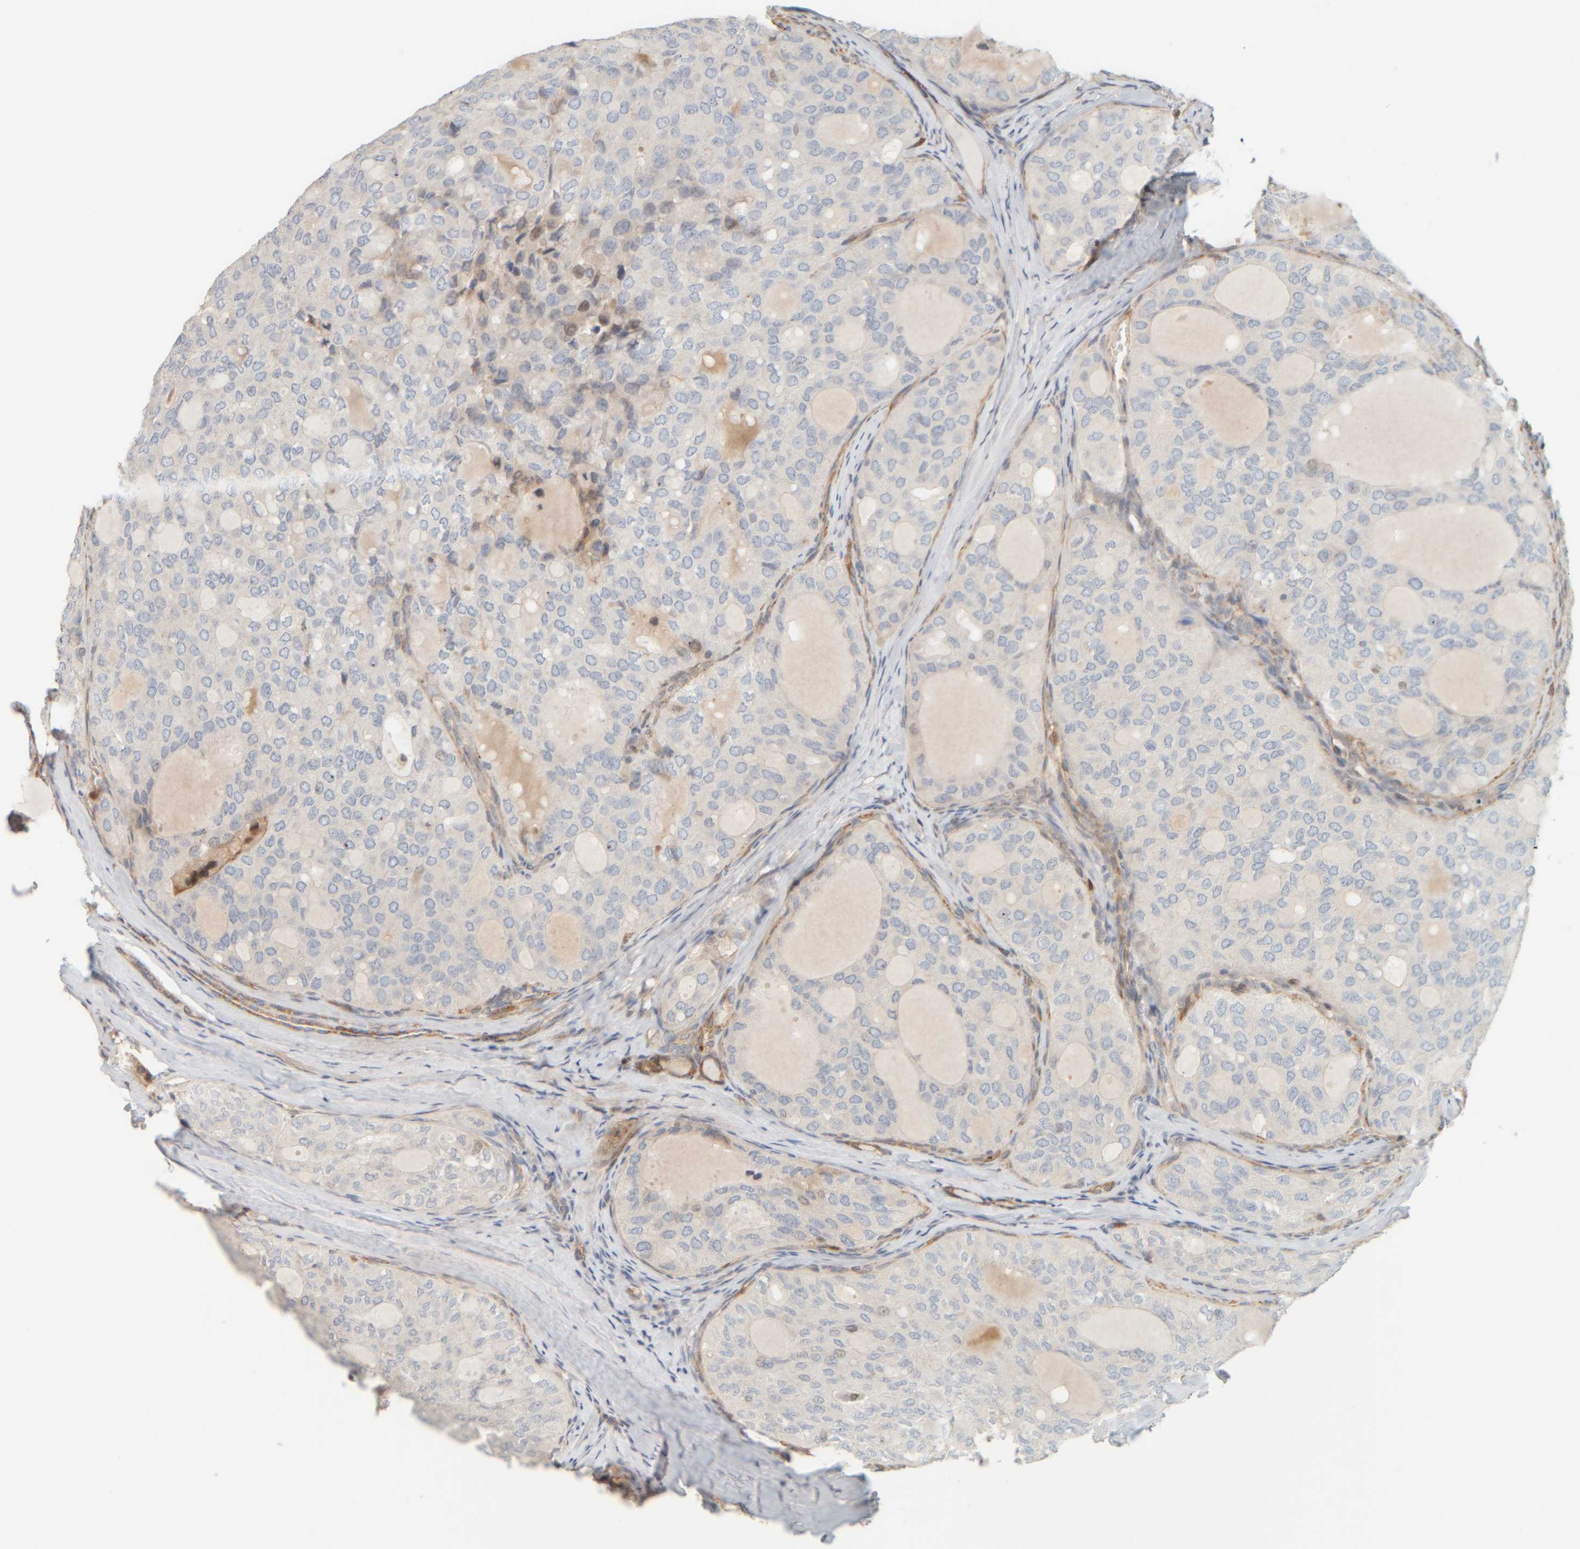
{"staining": {"intensity": "negative", "quantity": "none", "location": "none"}, "tissue": "thyroid cancer", "cell_type": "Tumor cells", "image_type": "cancer", "snomed": [{"axis": "morphology", "description": "Follicular adenoma carcinoma, NOS"}, {"axis": "topography", "description": "Thyroid gland"}], "caption": "Protein analysis of thyroid follicular adenoma carcinoma displays no significant positivity in tumor cells.", "gene": "PTGES3L-AARSD1", "patient": {"sex": "male", "age": 75}}